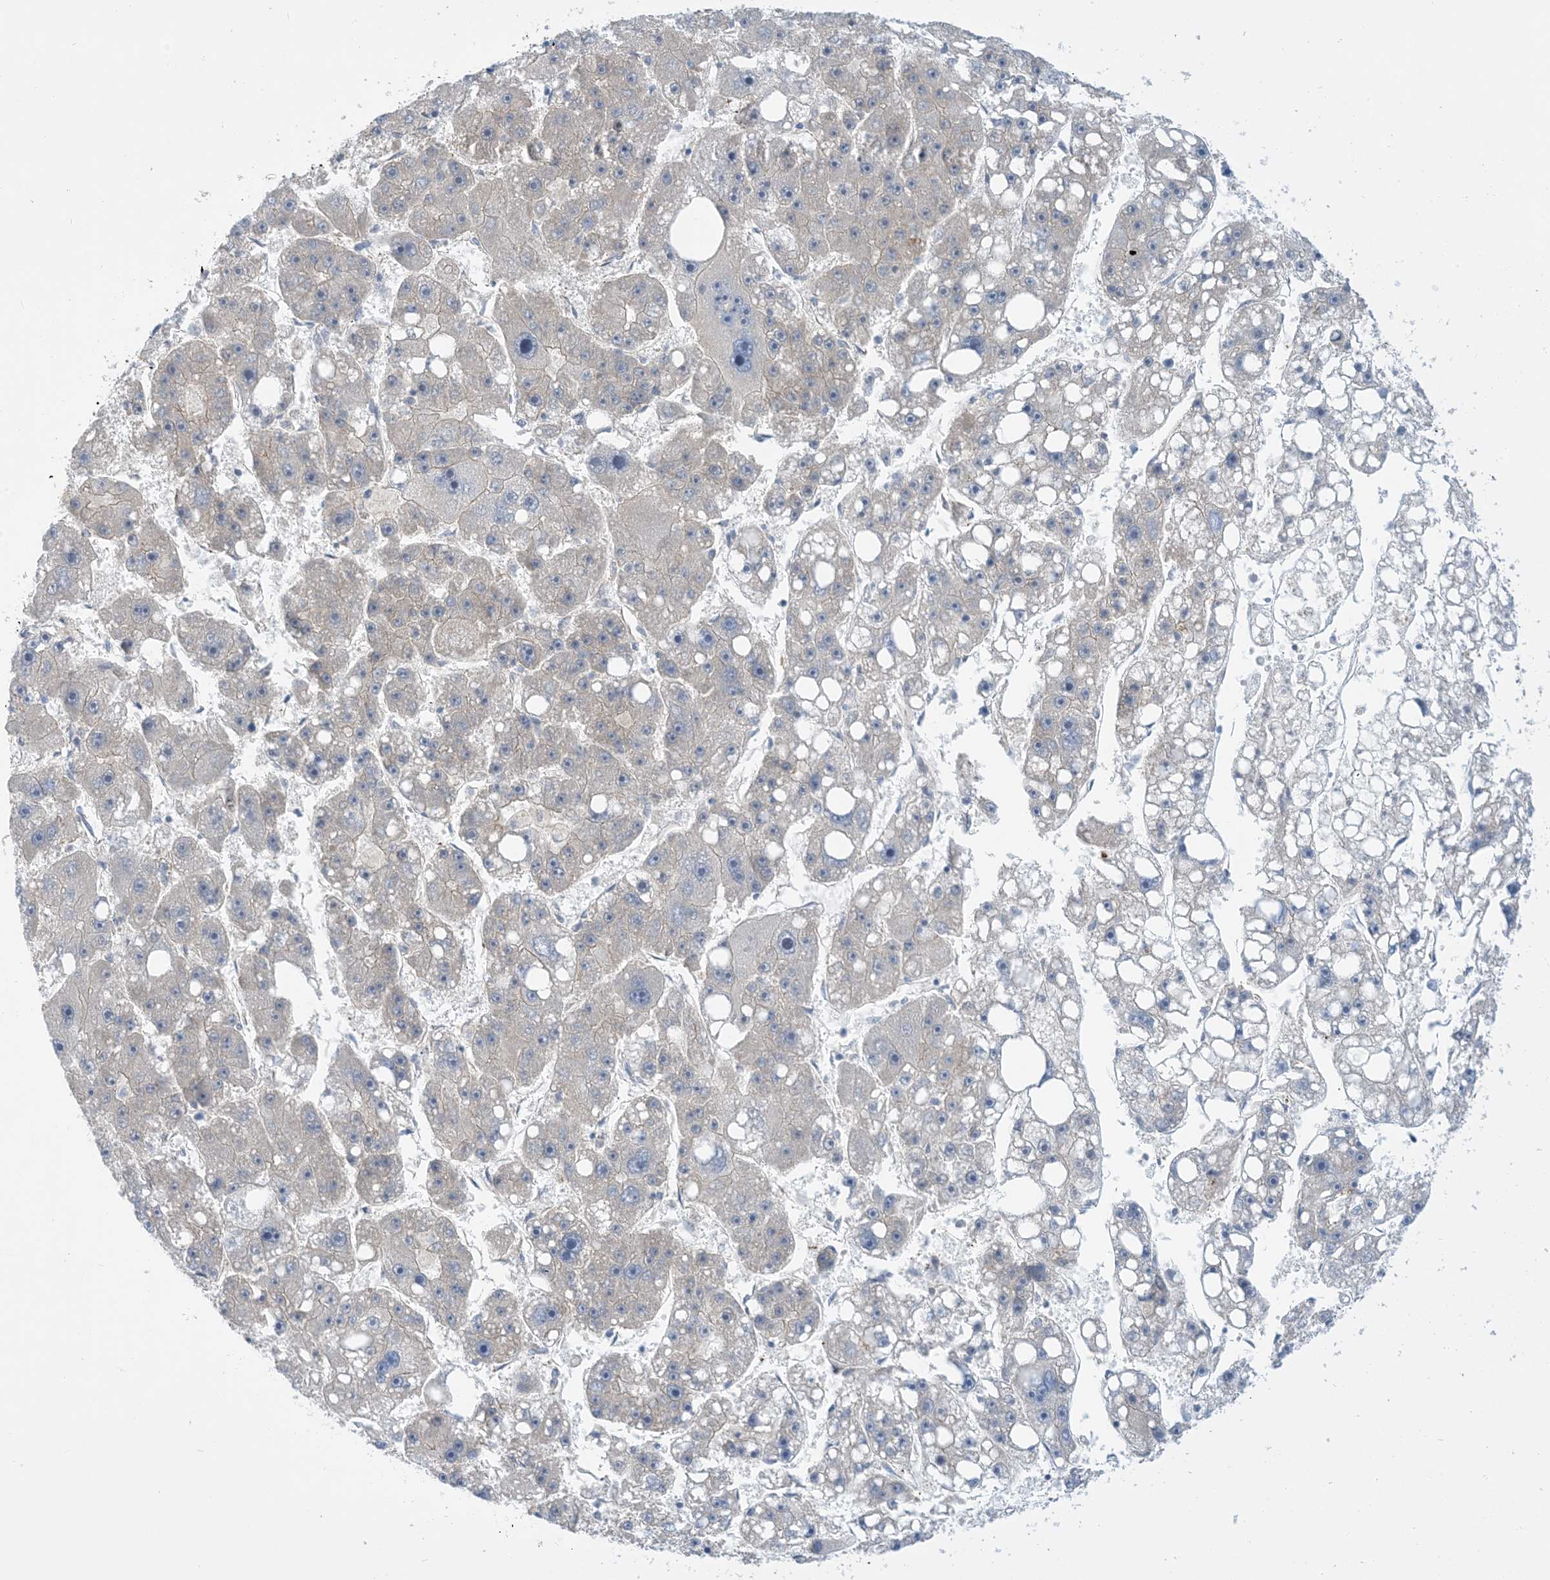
{"staining": {"intensity": "negative", "quantity": "none", "location": "none"}, "tissue": "liver cancer", "cell_type": "Tumor cells", "image_type": "cancer", "snomed": [{"axis": "morphology", "description": "Carcinoma, Hepatocellular, NOS"}, {"axis": "topography", "description": "Liver"}], "caption": "DAB immunohistochemical staining of human hepatocellular carcinoma (liver) demonstrates no significant expression in tumor cells. (DAB immunohistochemistry (IHC) visualized using brightfield microscopy, high magnification).", "gene": "EHBP1", "patient": {"sex": "female", "age": 61}}